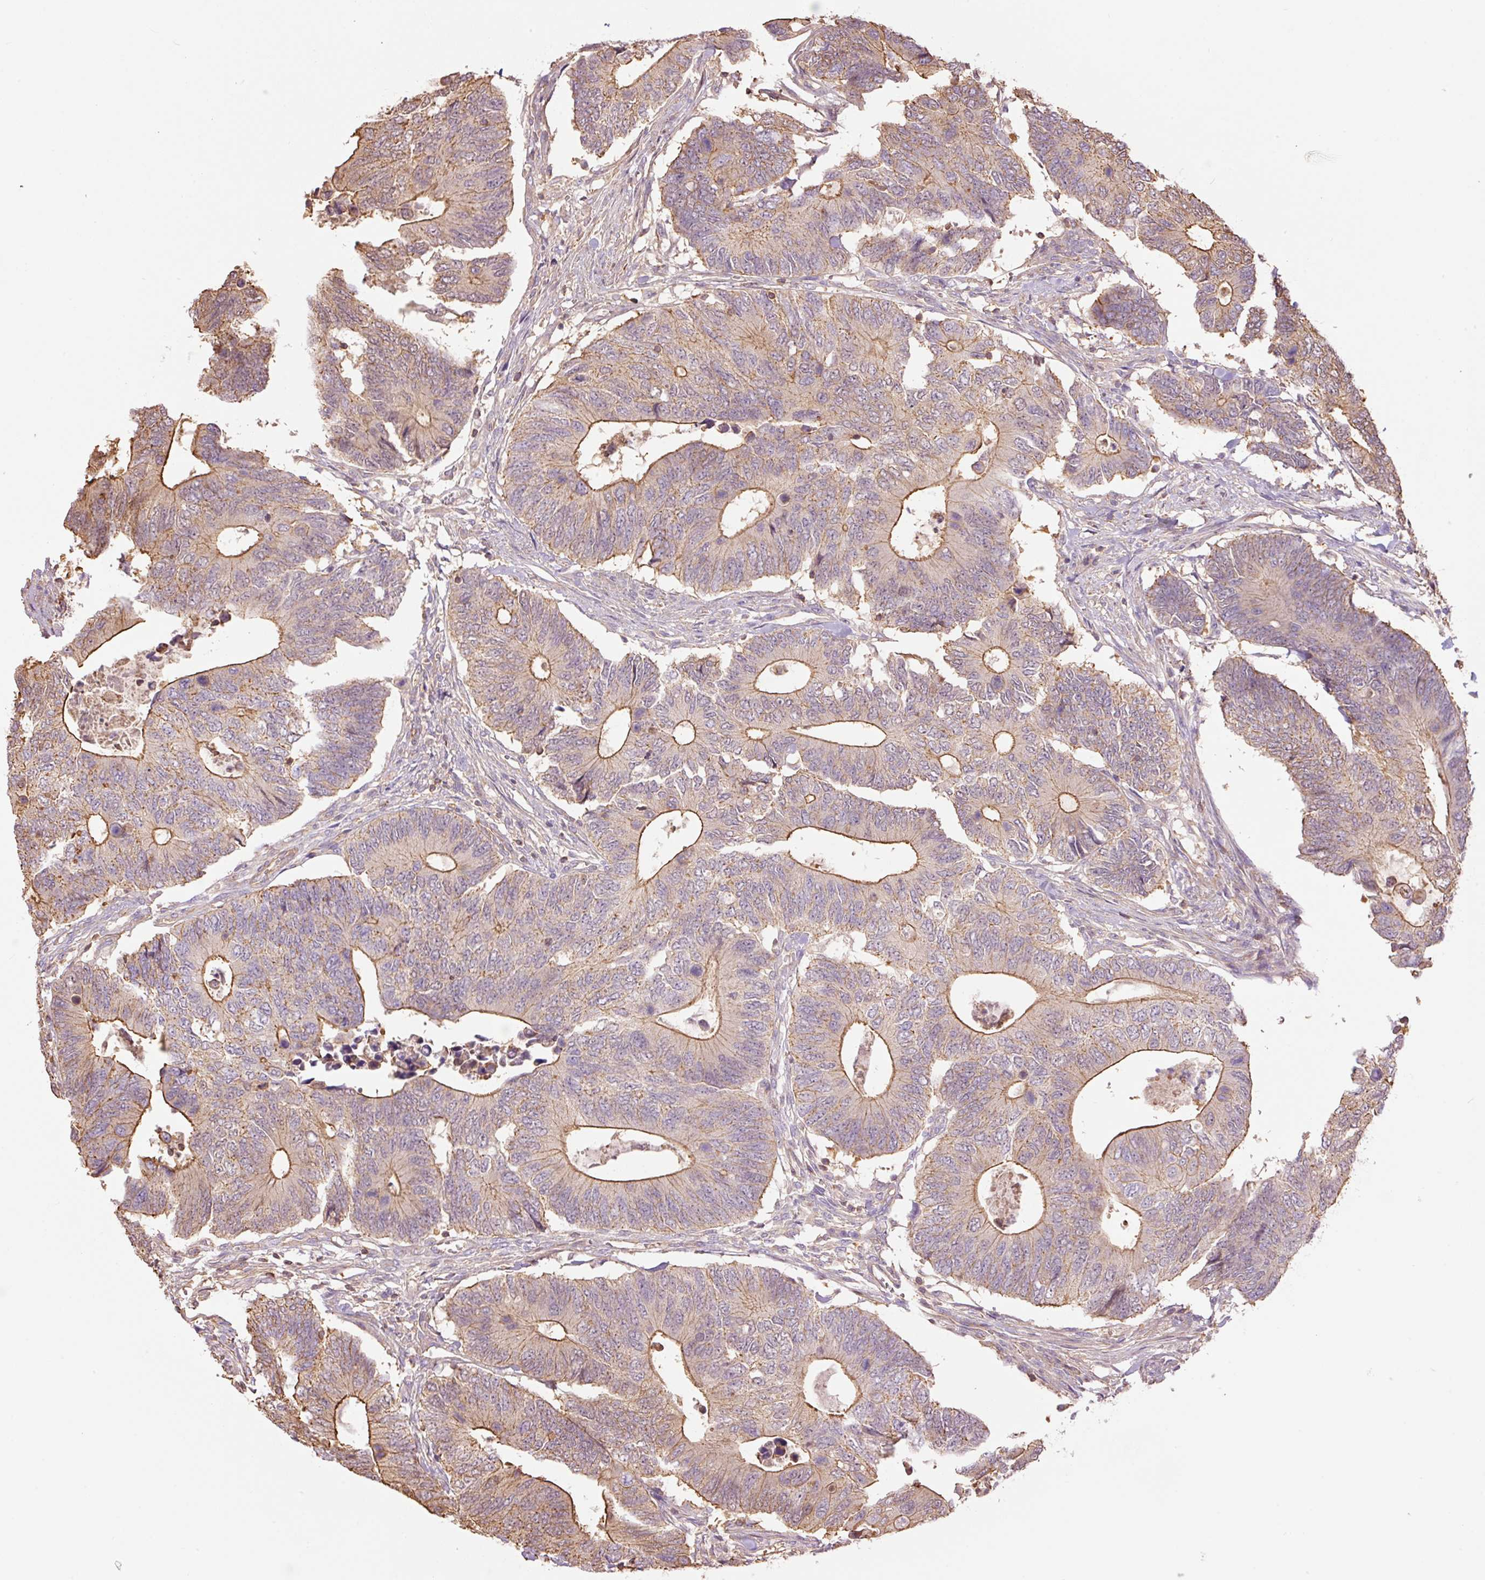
{"staining": {"intensity": "moderate", "quantity": "25%-75%", "location": "cytoplasmic/membranous"}, "tissue": "colorectal cancer", "cell_type": "Tumor cells", "image_type": "cancer", "snomed": [{"axis": "morphology", "description": "Adenocarcinoma, NOS"}, {"axis": "topography", "description": "Colon"}], "caption": "The image displays immunohistochemical staining of colorectal cancer (adenocarcinoma). There is moderate cytoplasmic/membranous staining is seen in approximately 25%-75% of tumor cells.", "gene": "PPP1R1B", "patient": {"sex": "male", "age": 87}}